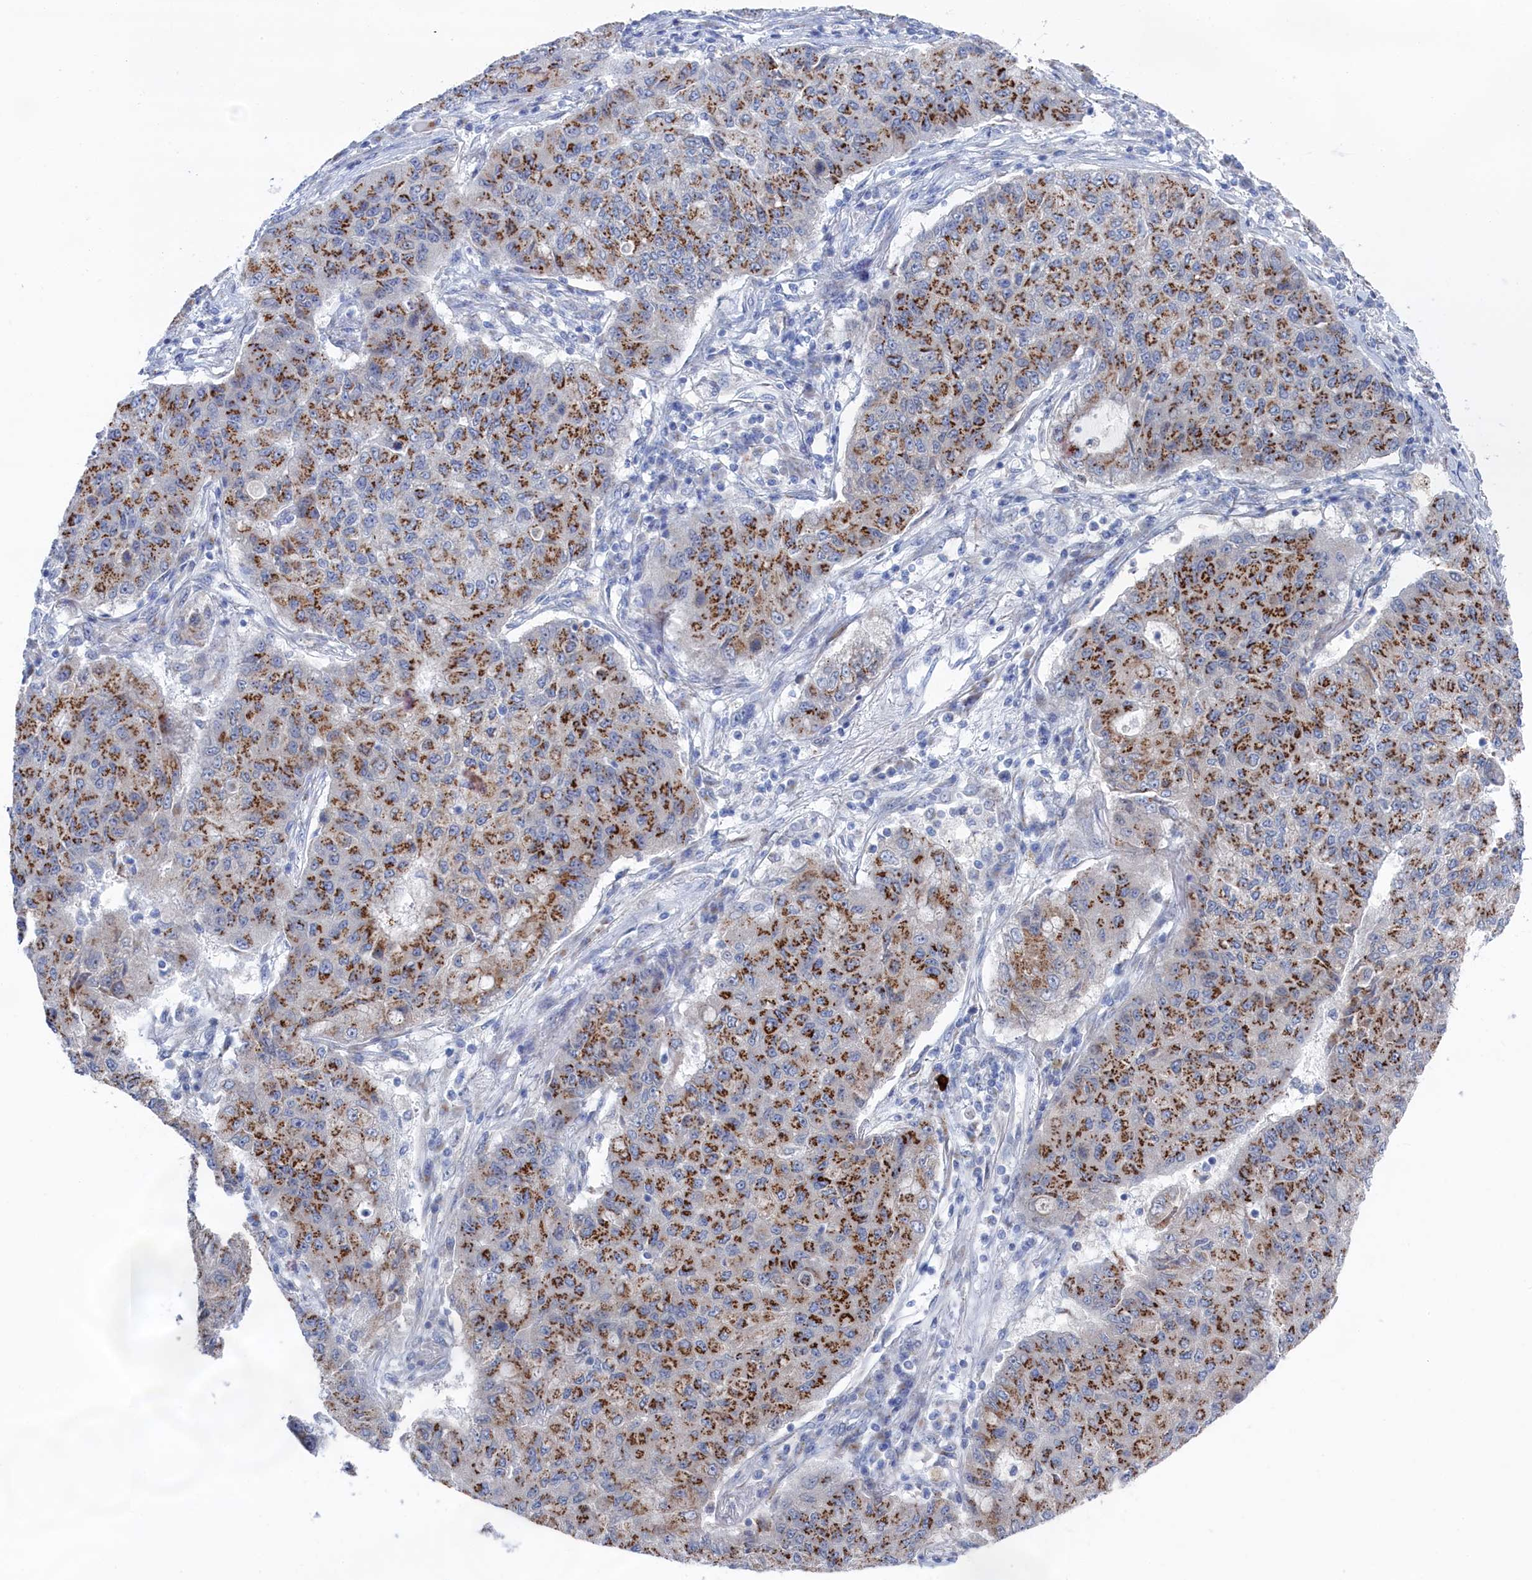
{"staining": {"intensity": "strong", "quantity": ">75%", "location": "cytoplasmic/membranous"}, "tissue": "lung cancer", "cell_type": "Tumor cells", "image_type": "cancer", "snomed": [{"axis": "morphology", "description": "Squamous cell carcinoma, NOS"}, {"axis": "topography", "description": "Lung"}], "caption": "Brown immunohistochemical staining in human squamous cell carcinoma (lung) exhibits strong cytoplasmic/membranous expression in about >75% of tumor cells. The protein is shown in brown color, while the nuclei are stained blue.", "gene": "IRX1", "patient": {"sex": "male", "age": 74}}